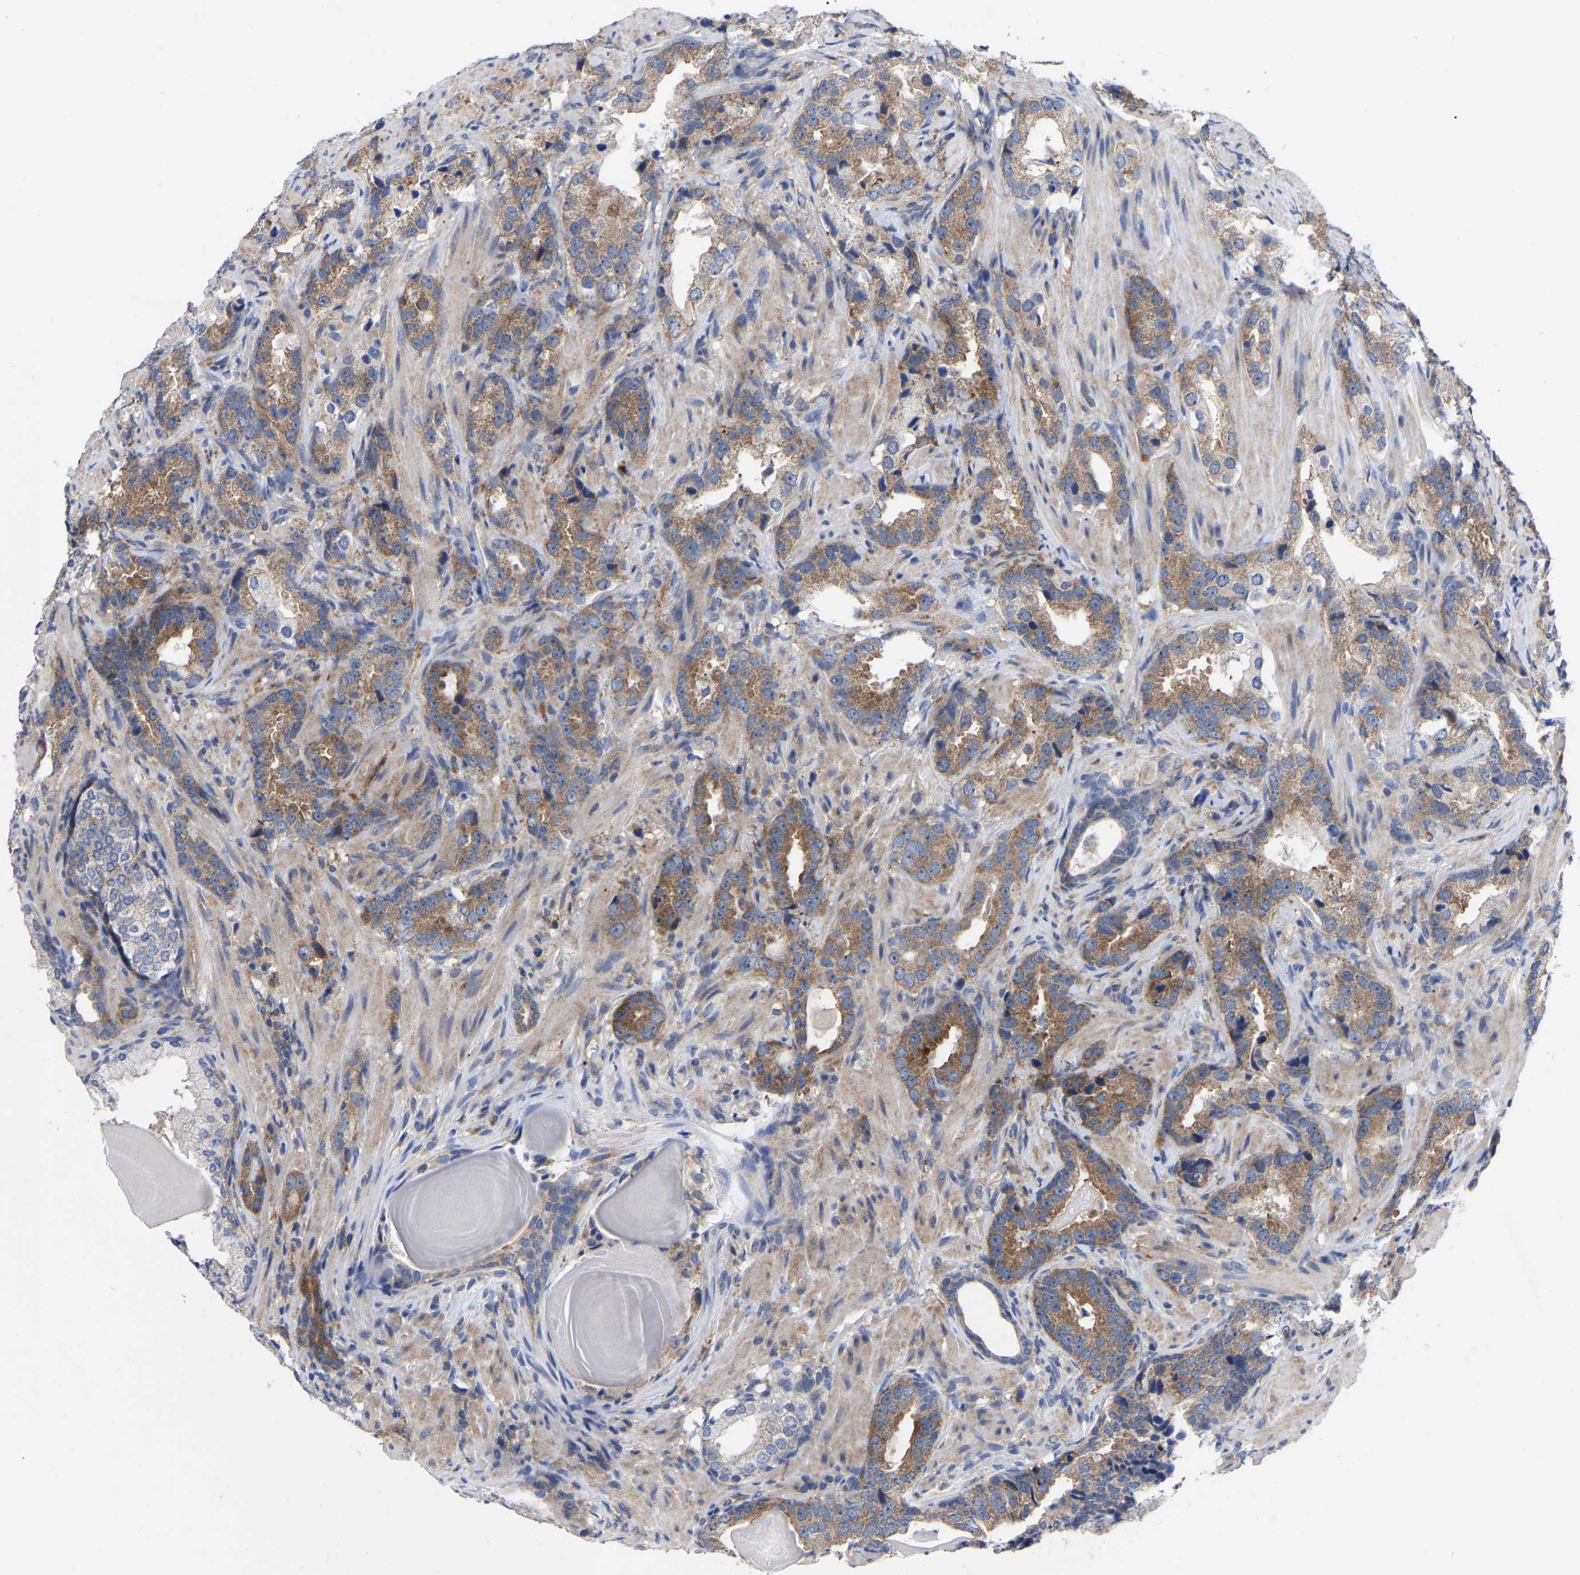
{"staining": {"intensity": "moderate", "quantity": "25%-75%", "location": "cytoplasmic/membranous"}, "tissue": "prostate cancer", "cell_type": "Tumor cells", "image_type": "cancer", "snomed": [{"axis": "morphology", "description": "Adenocarcinoma, High grade"}, {"axis": "topography", "description": "Prostate"}], "caption": "Immunohistochemistry (IHC) (DAB (3,3'-diaminobenzidine)) staining of human prostate cancer displays moderate cytoplasmic/membranous protein positivity in about 25%-75% of tumor cells.", "gene": "TCP1", "patient": {"sex": "male", "age": 63}}